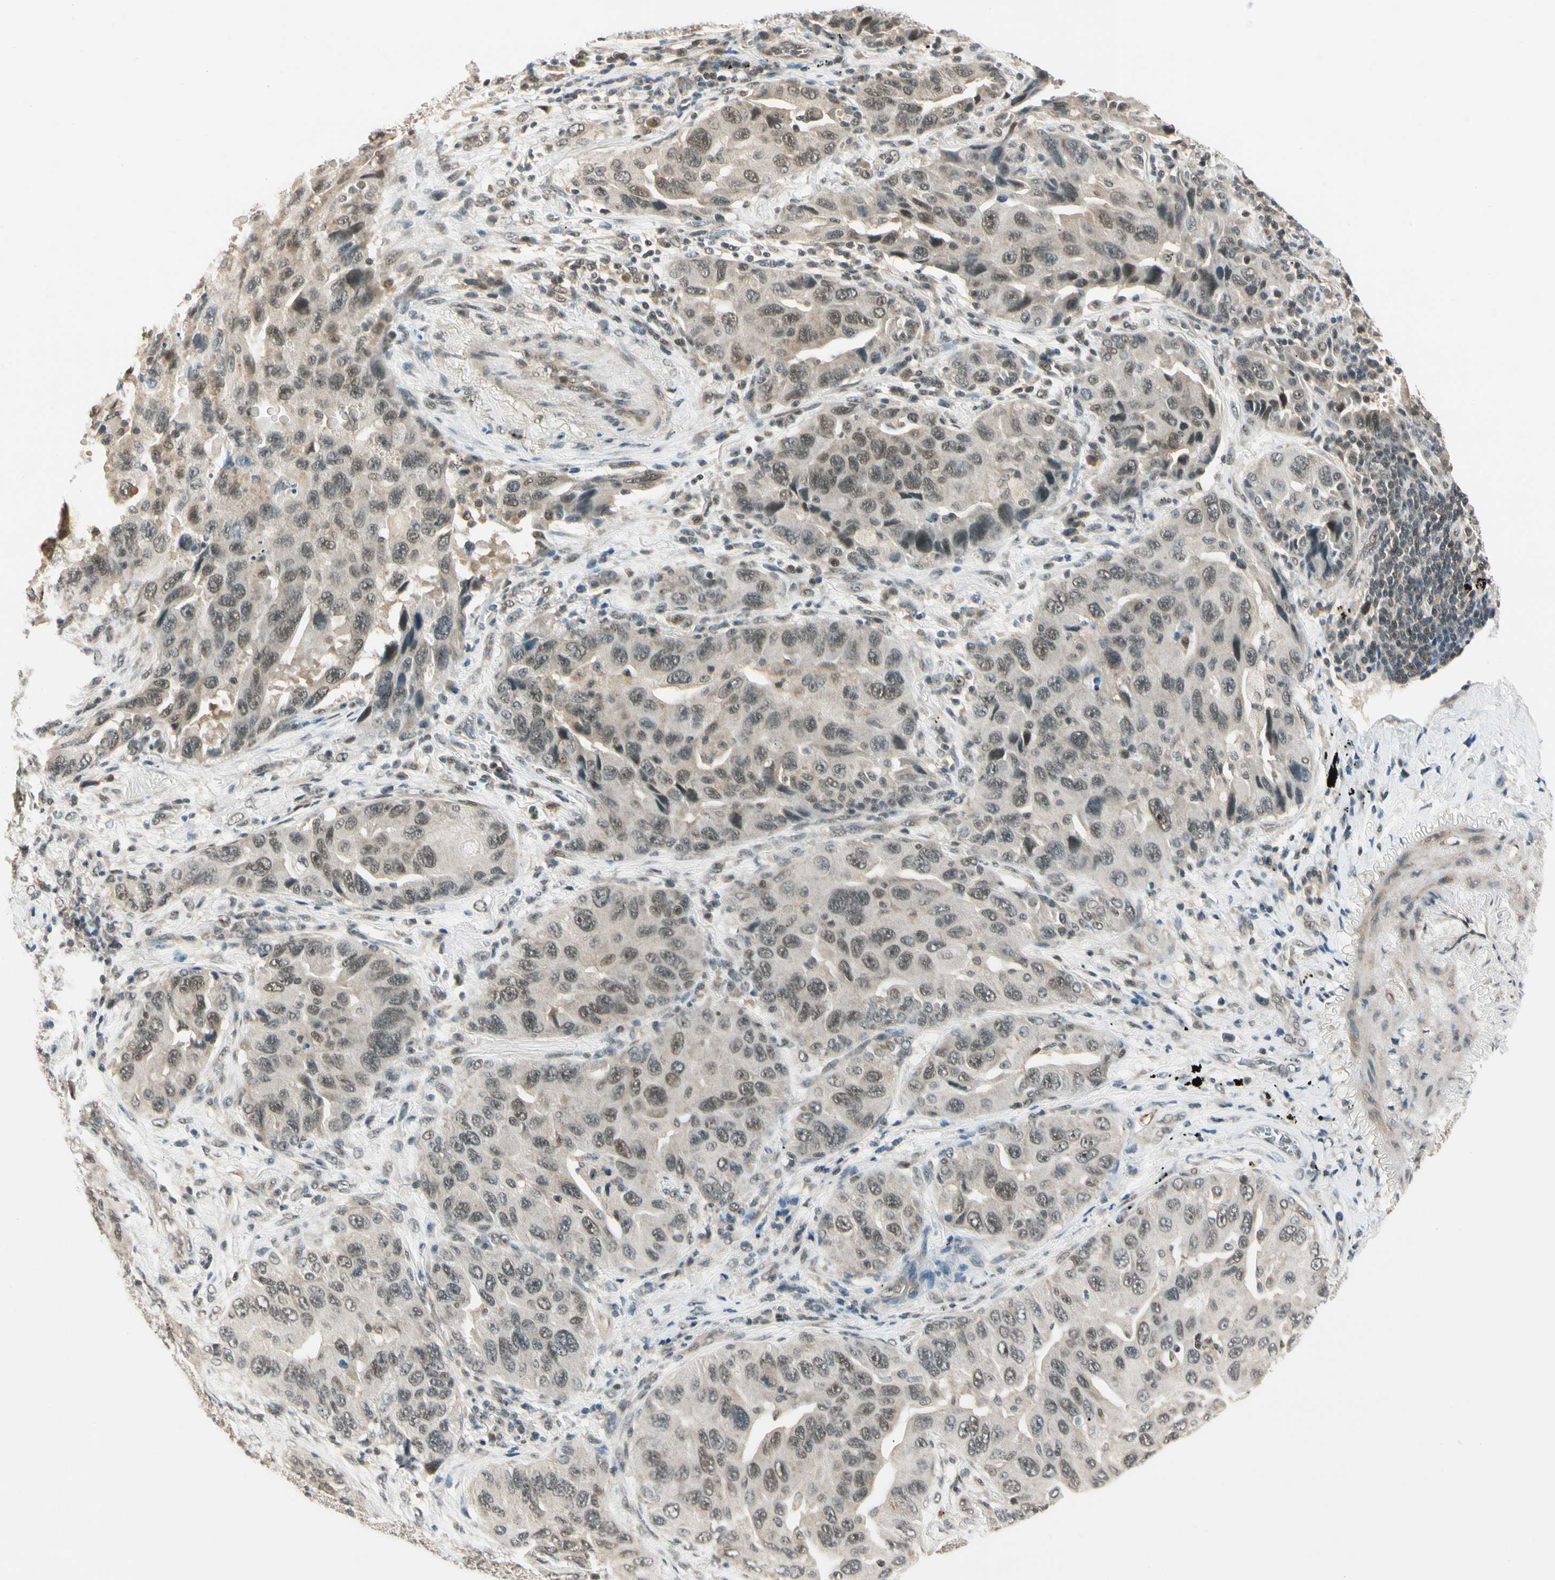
{"staining": {"intensity": "weak", "quantity": "25%-75%", "location": "cytoplasmic/membranous,nuclear"}, "tissue": "lung cancer", "cell_type": "Tumor cells", "image_type": "cancer", "snomed": [{"axis": "morphology", "description": "Adenocarcinoma, NOS"}, {"axis": "topography", "description": "Lung"}], "caption": "Protein staining displays weak cytoplasmic/membranous and nuclear staining in approximately 25%-75% of tumor cells in lung cancer.", "gene": "ZSCAN12", "patient": {"sex": "female", "age": 65}}